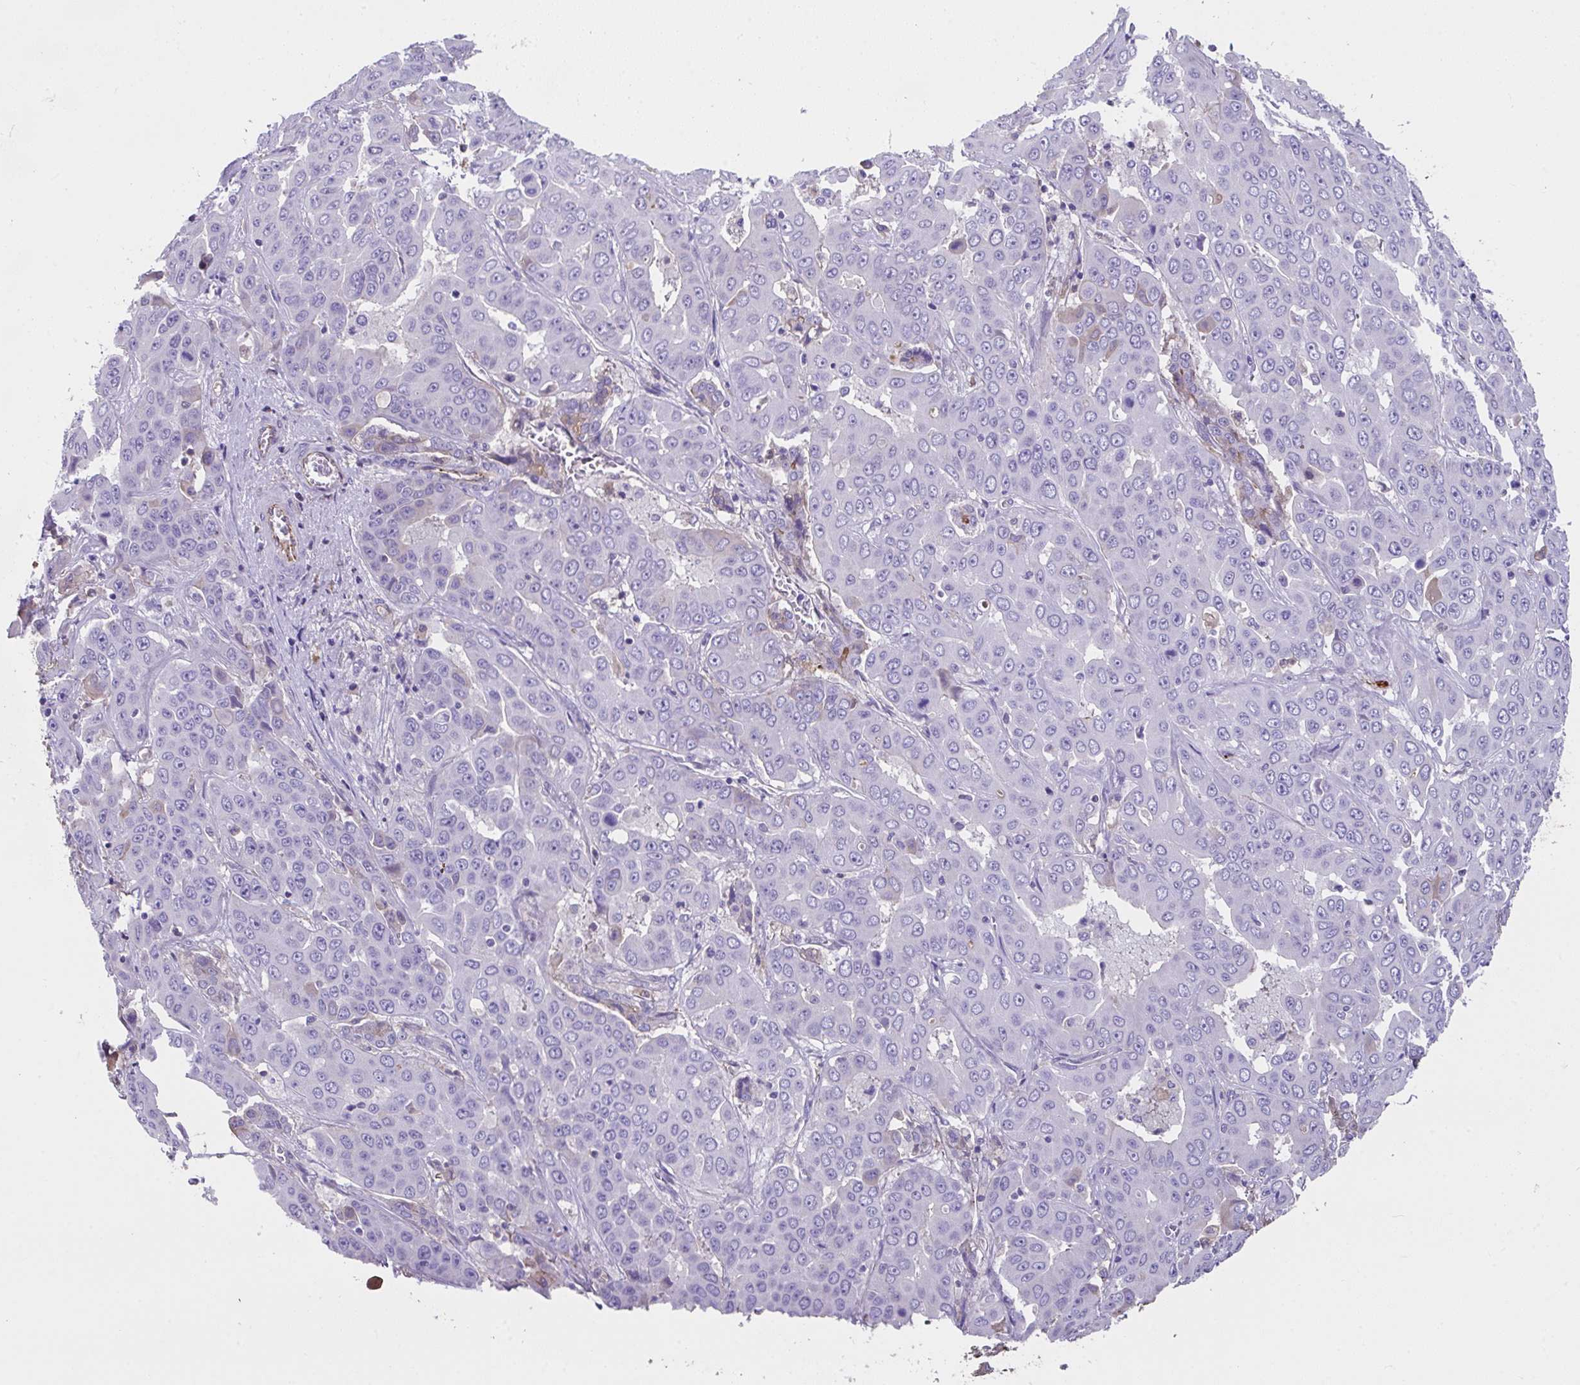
{"staining": {"intensity": "negative", "quantity": "none", "location": "none"}, "tissue": "liver cancer", "cell_type": "Tumor cells", "image_type": "cancer", "snomed": [{"axis": "morphology", "description": "Cholangiocarcinoma"}, {"axis": "topography", "description": "Liver"}], "caption": "The photomicrograph shows no significant positivity in tumor cells of cholangiocarcinoma (liver).", "gene": "ZNF813", "patient": {"sex": "female", "age": 52}}